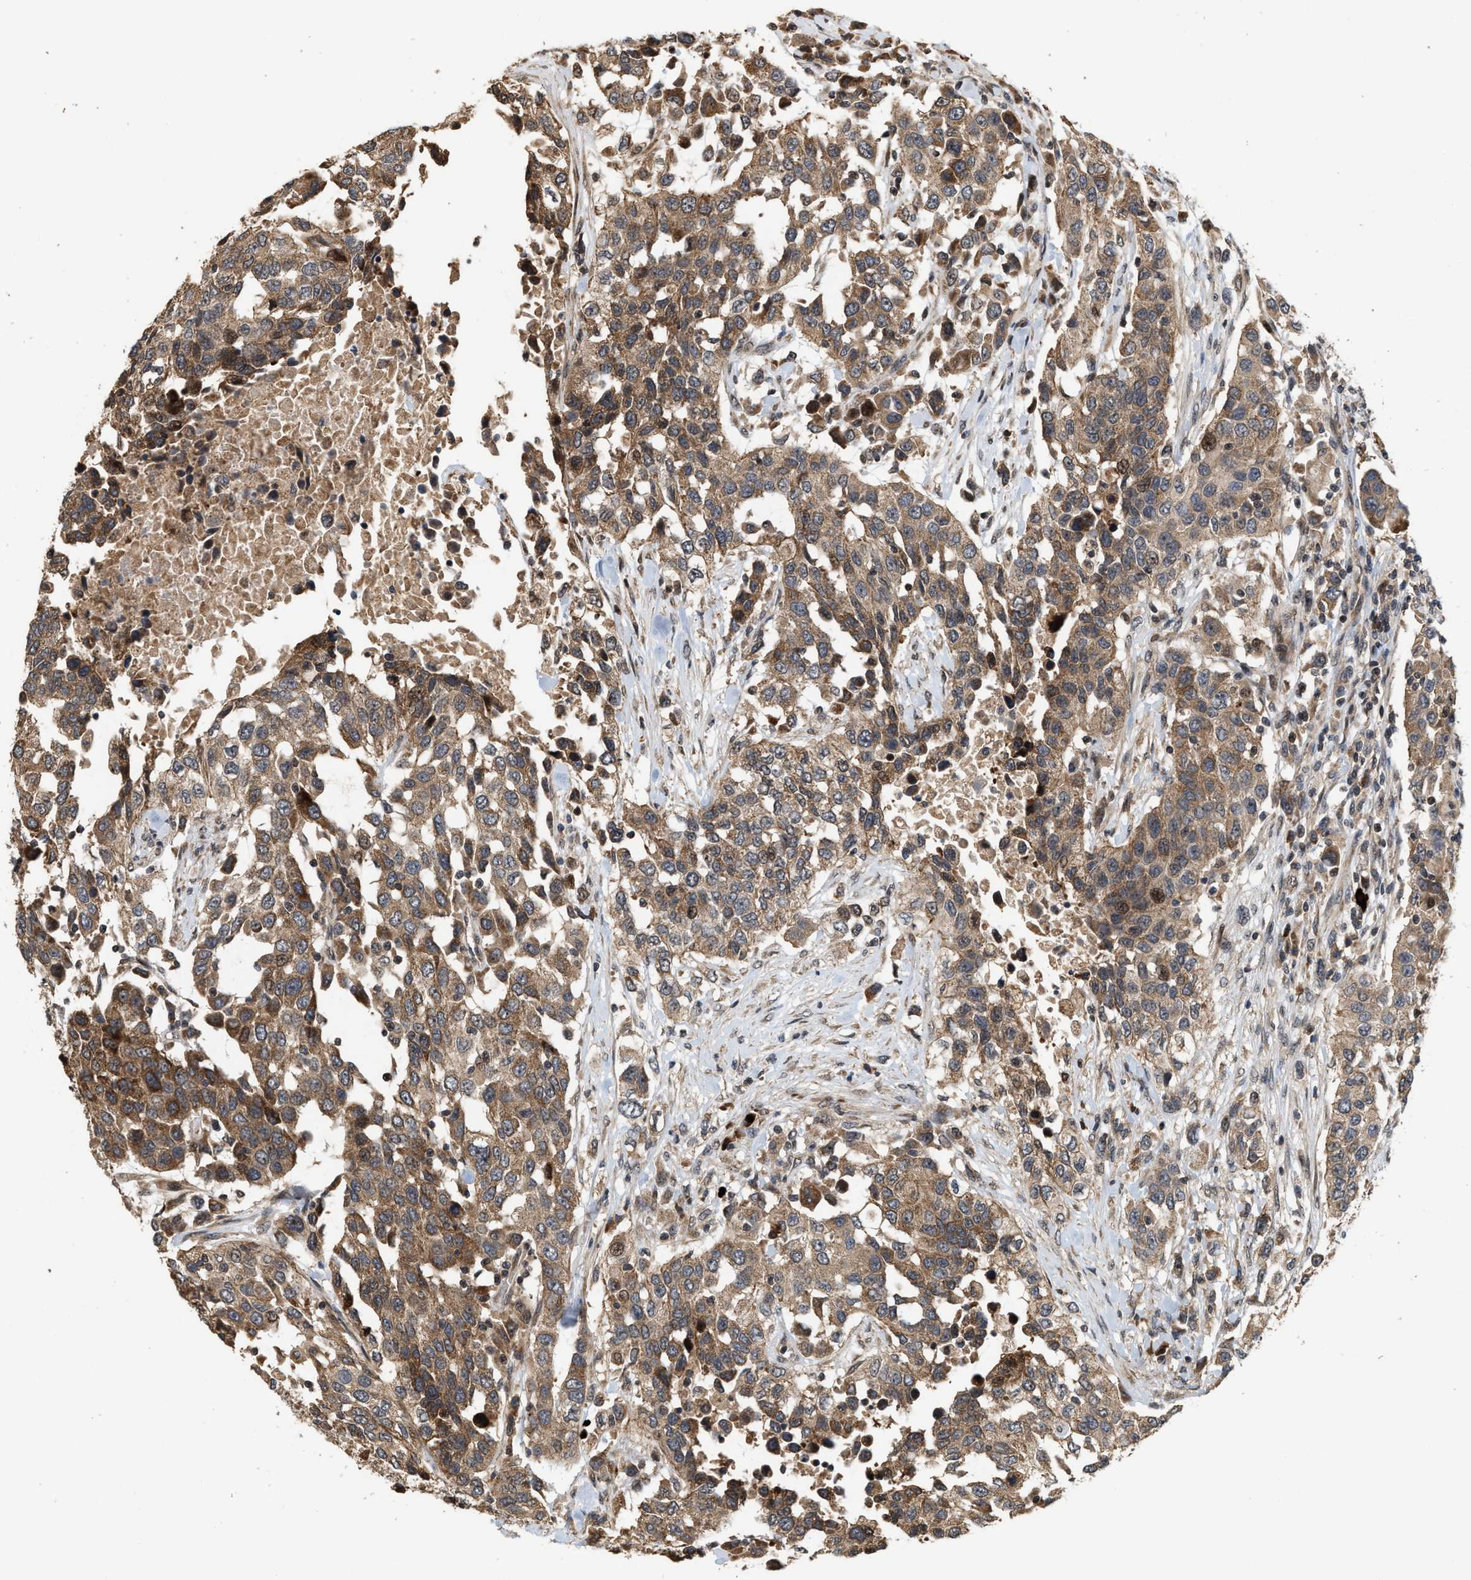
{"staining": {"intensity": "moderate", "quantity": ">75%", "location": "cytoplasmic/membranous,nuclear"}, "tissue": "urothelial cancer", "cell_type": "Tumor cells", "image_type": "cancer", "snomed": [{"axis": "morphology", "description": "Urothelial carcinoma, High grade"}, {"axis": "topography", "description": "Urinary bladder"}], "caption": "Urothelial cancer stained with a brown dye reveals moderate cytoplasmic/membranous and nuclear positive expression in about >75% of tumor cells.", "gene": "ELP2", "patient": {"sex": "female", "age": 80}}